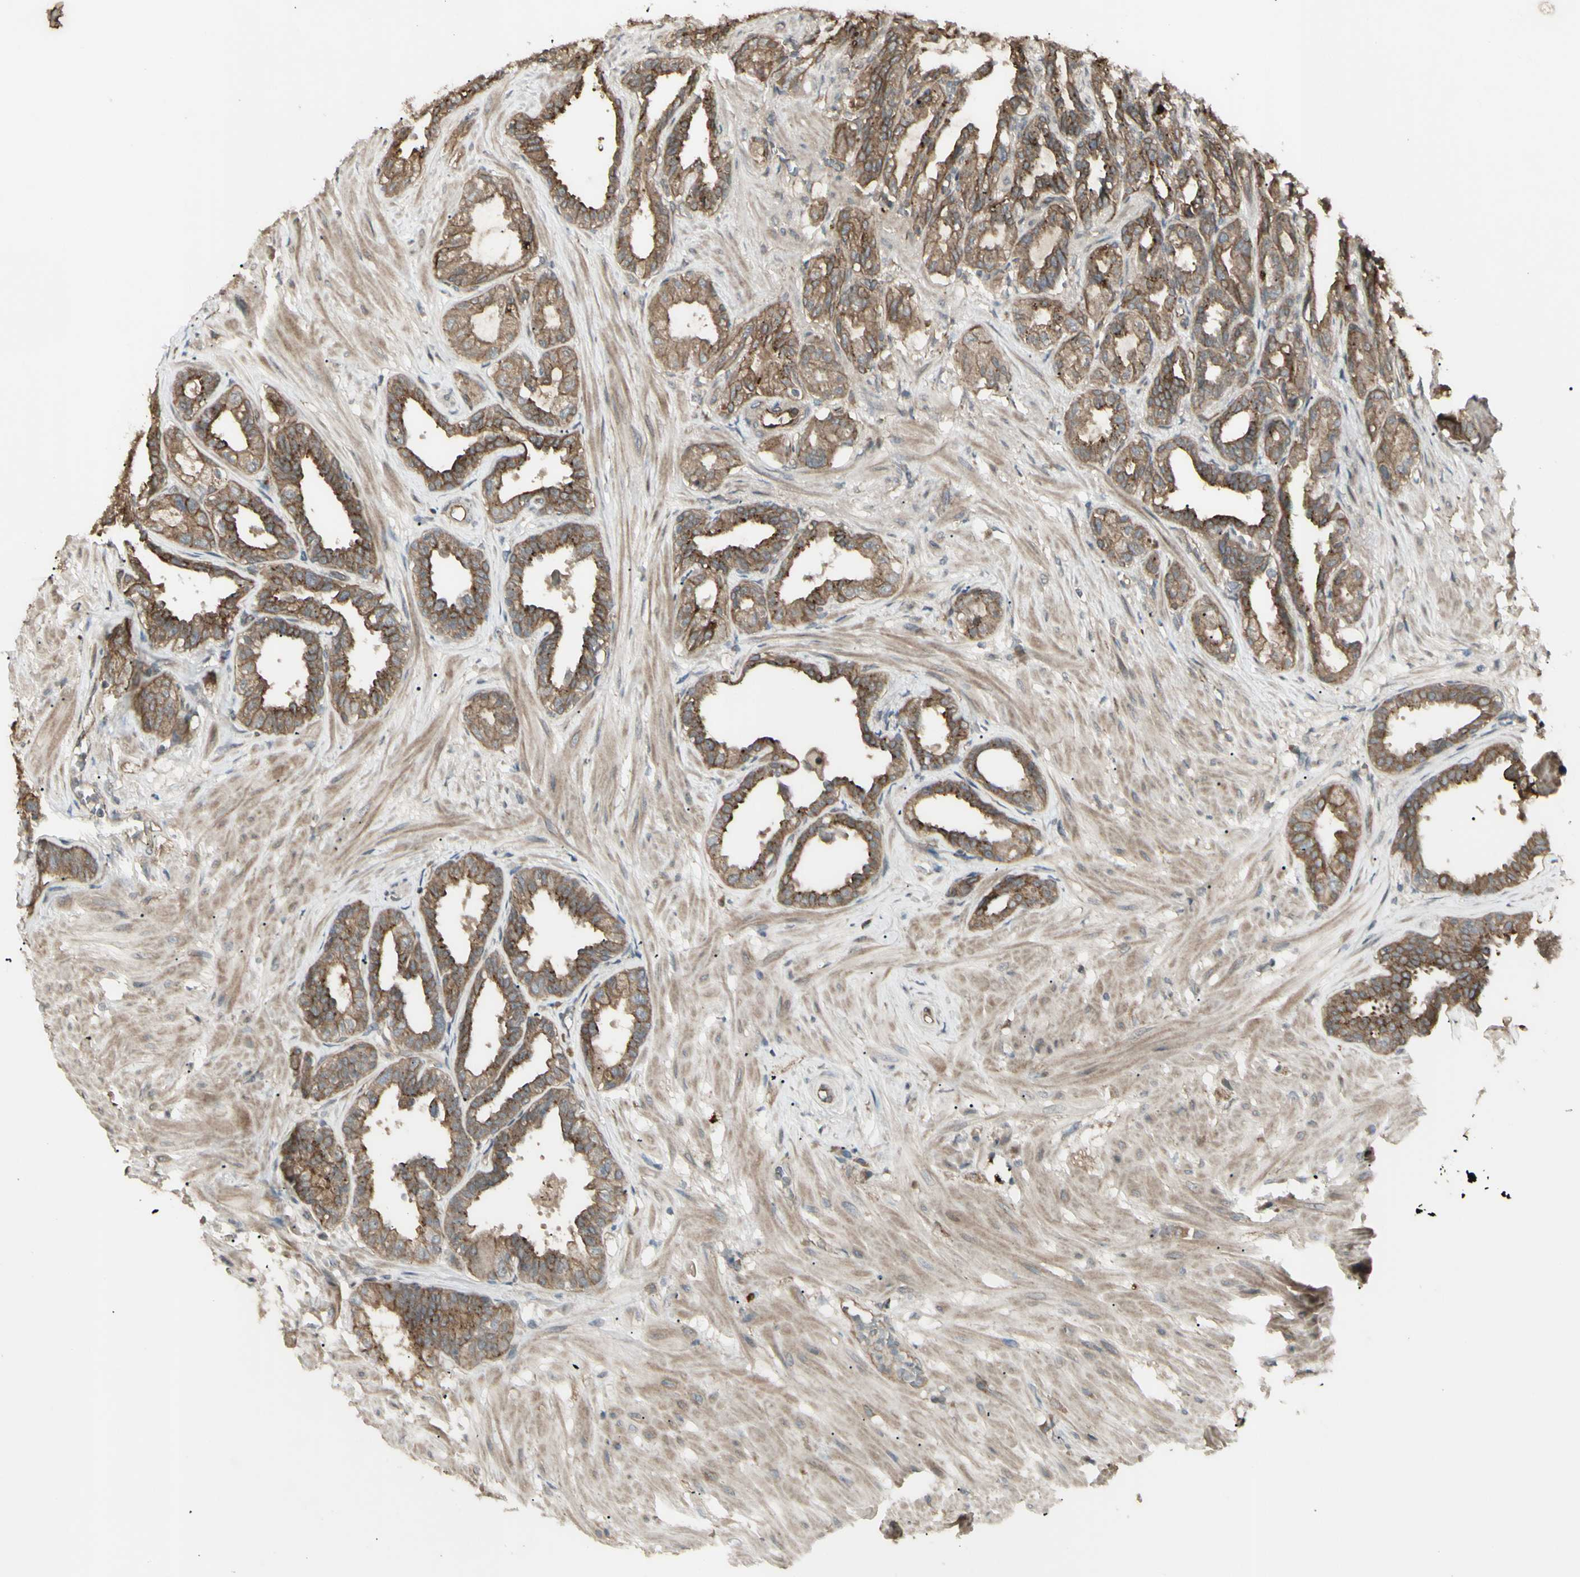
{"staining": {"intensity": "moderate", "quantity": ">75%", "location": "cytoplasmic/membranous"}, "tissue": "seminal vesicle", "cell_type": "Glandular cells", "image_type": "normal", "snomed": [{"axis": "morphology", "description": "Normal tissue, NOS"}, {"axis": "topography", "description": "Seminal veicle"}], "caption": "Immunohistochemical staining of normal human seminal vesicle displays medium levels of moderate cytoplasmic/membranous expression in about >75% of glandular cells. Using DAB (3,3'-diaminobenzidine) (brown) and hematoxylin (blue) stains, captured at high magnification using brightfield microscopy.", "gene": "JAG1", "patient": {"sex": "male", "age": 61}}